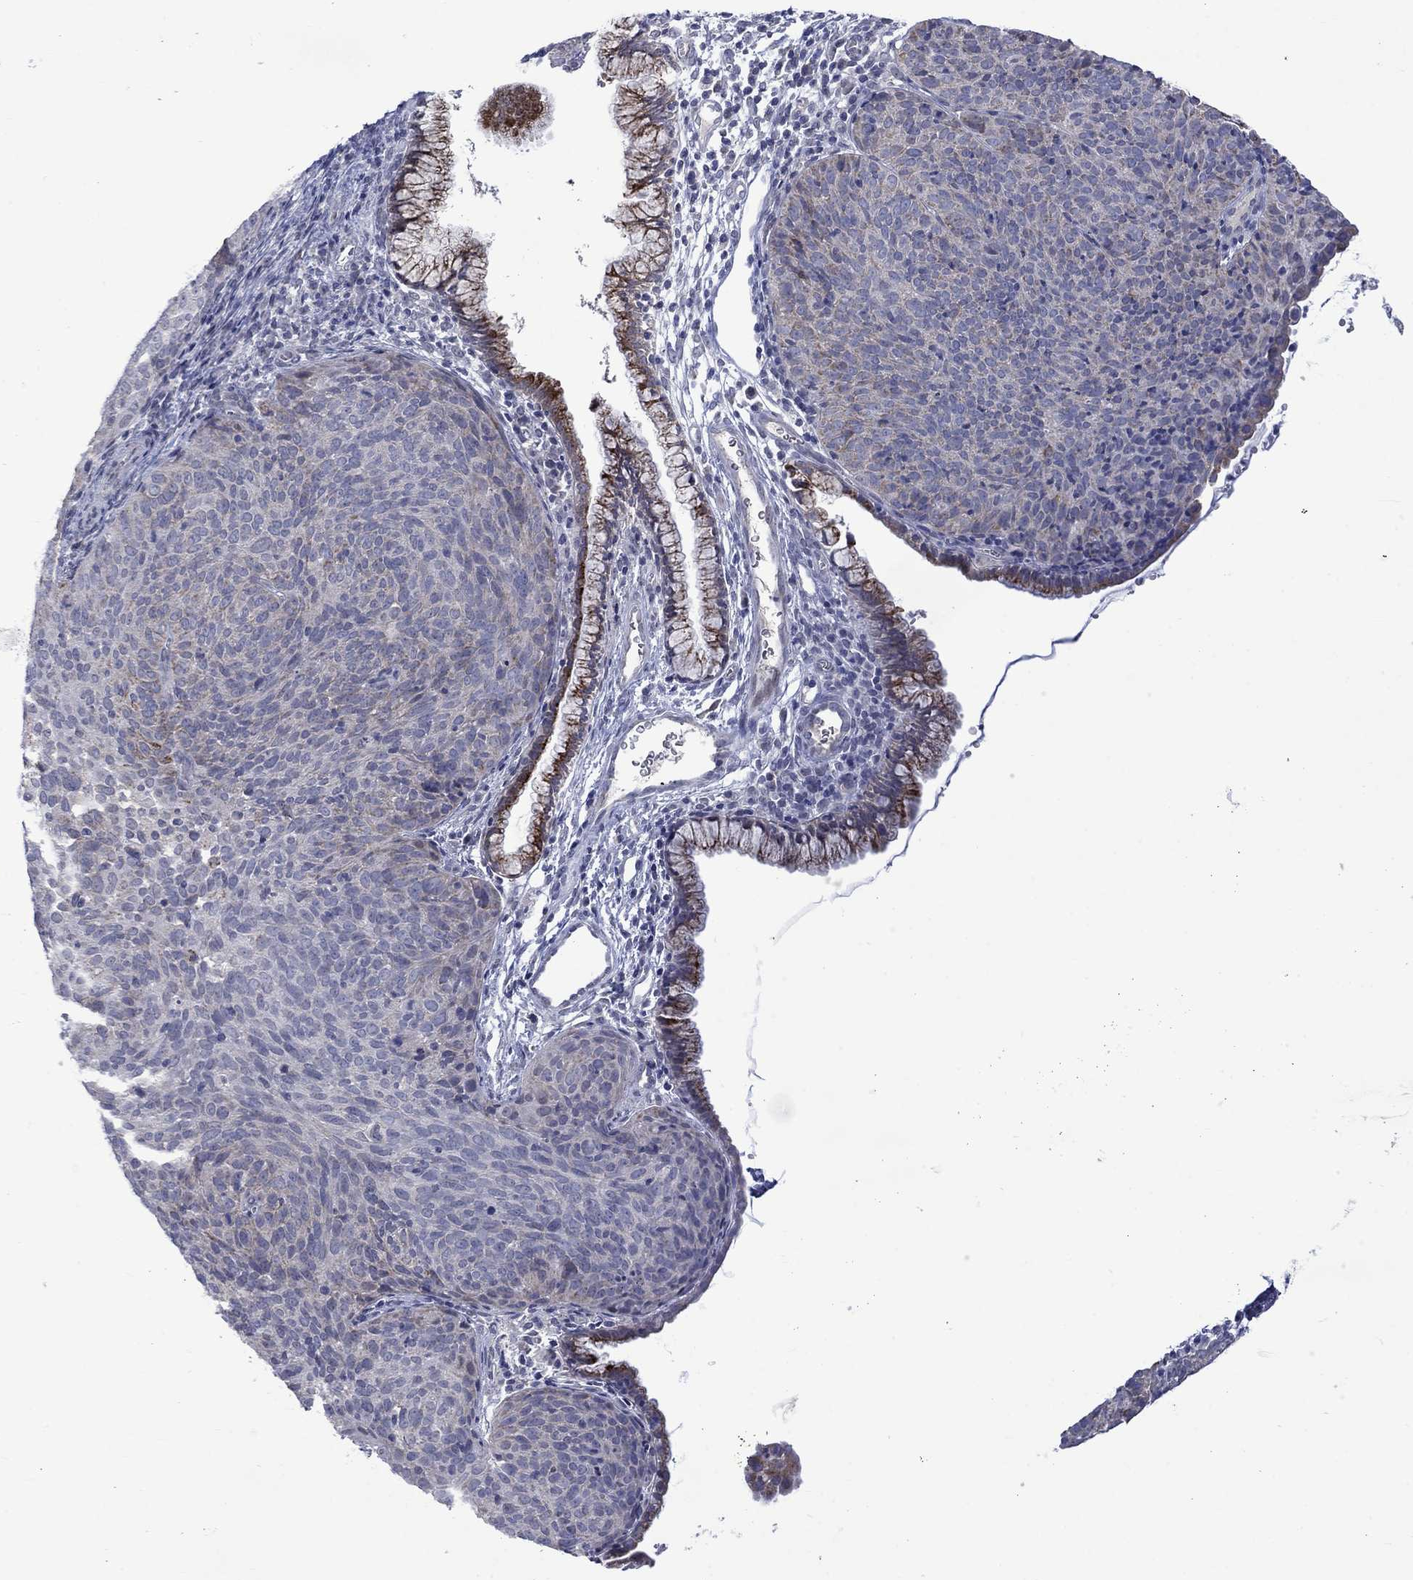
{"staining": {"intensity": "weak", "quantity": "<25%", "location": "cytoplasmic/membranous"}, "tissue": "cervical cancer", "cell_type": "Tumor cells", "image_type": "cancer", "snomed": [{"axis": "morphology", "description": "Squamous cell carcinoma, NOS"}, {"axis": "topography", "description": "Cervix"}], "caption": "Tumor cells show no significant protein expression in squamous cell carcinoma (cervical).", "gene": "KCNJ16", "patient": {"sex": "female", "age": 39}}